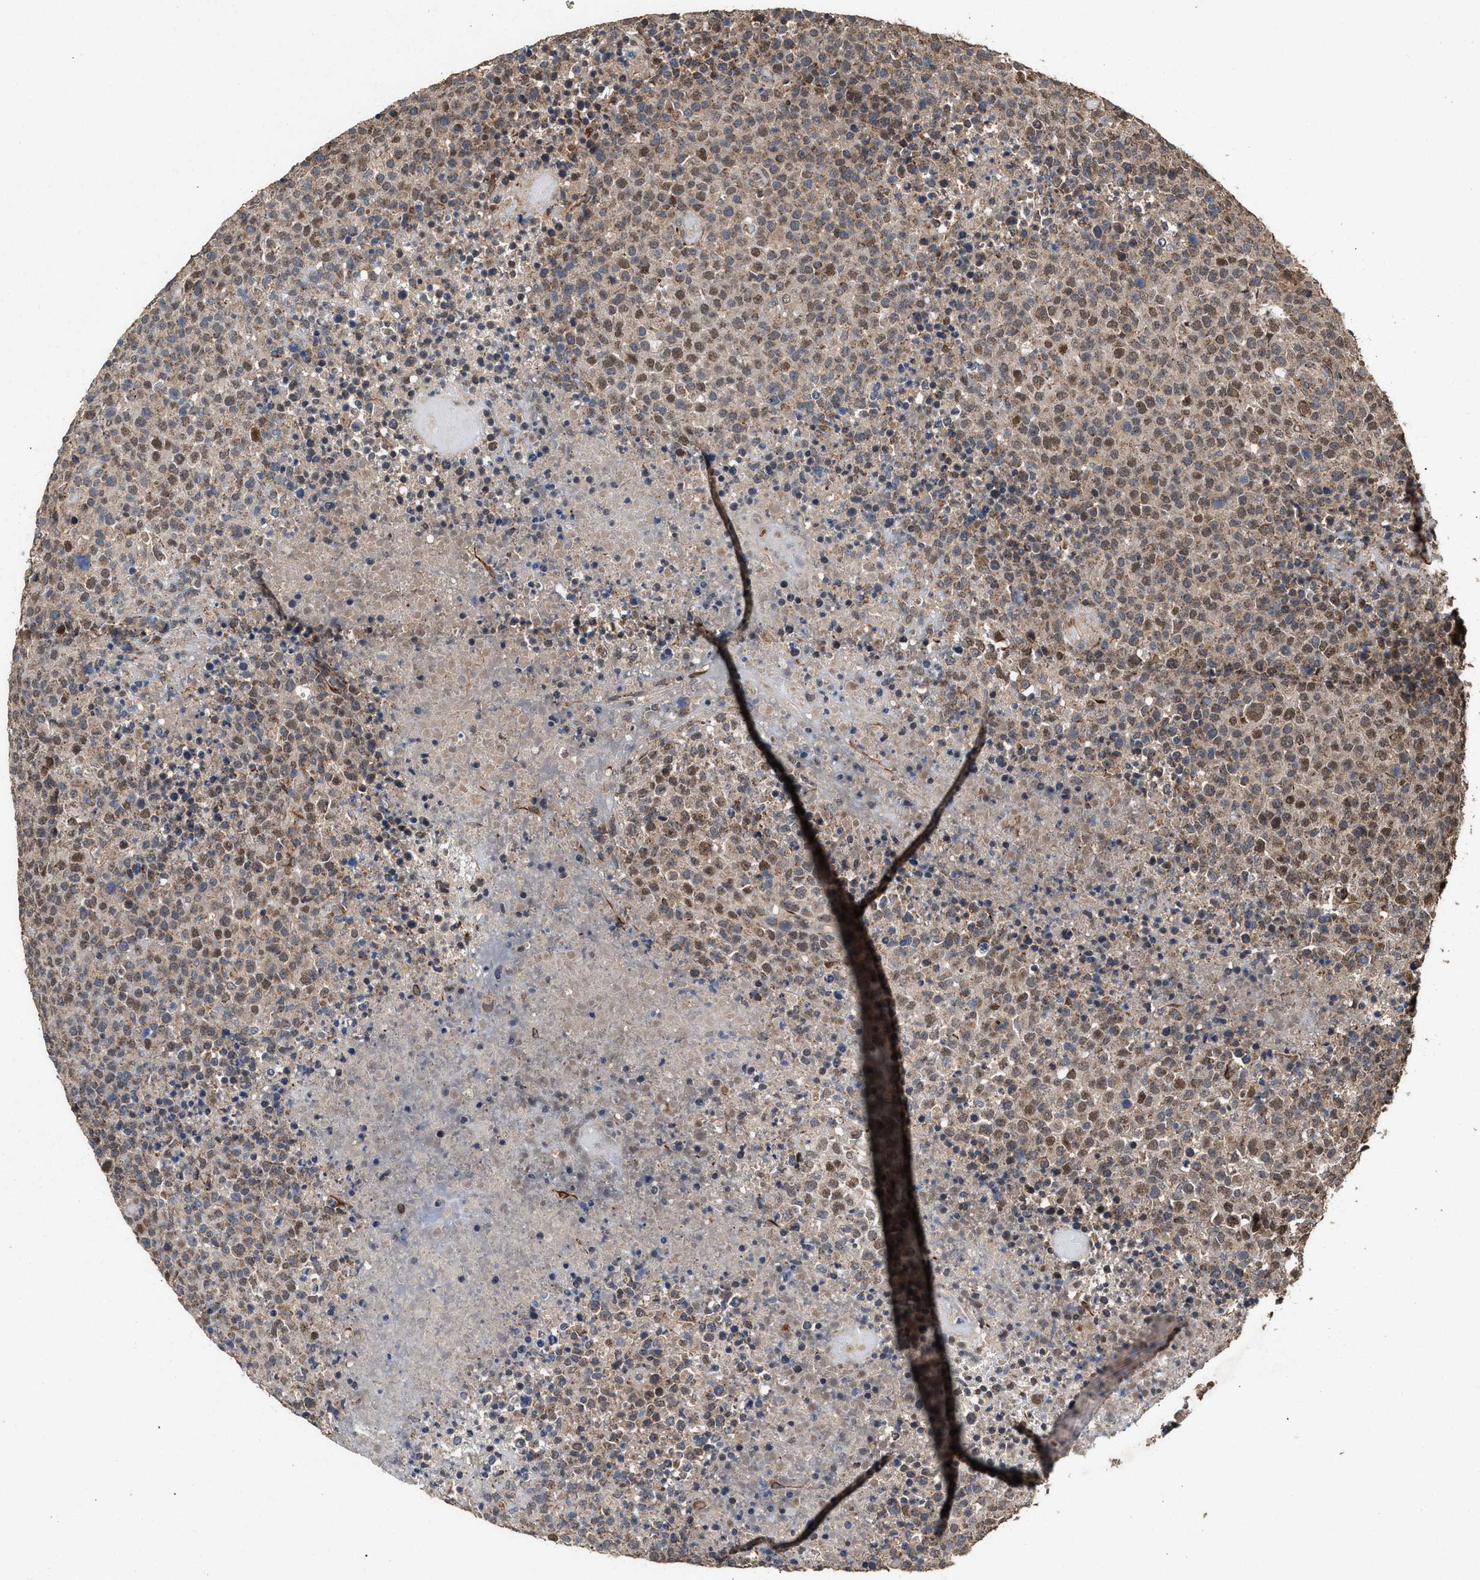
{"staining": {"intensity": "moderate", "quantity": "25%-75%", "location": "nuclear"}, "tissue": "lymphoma", "cell_type": "Tumor cells", "image_type": "cancer", "snomed": [{"axis": "morphology", "description": "Malignant lymphoma, non-Hodgkin's type, High grade"}, {"axis": "topography", "description": "Lymph node"}], "caption": "A brown stain labels moderate nuclear staining of a protein in lymphoma tumor cells.", "gene": "ZNHIT6", "patient": {"sex": "male", "age": 13}}